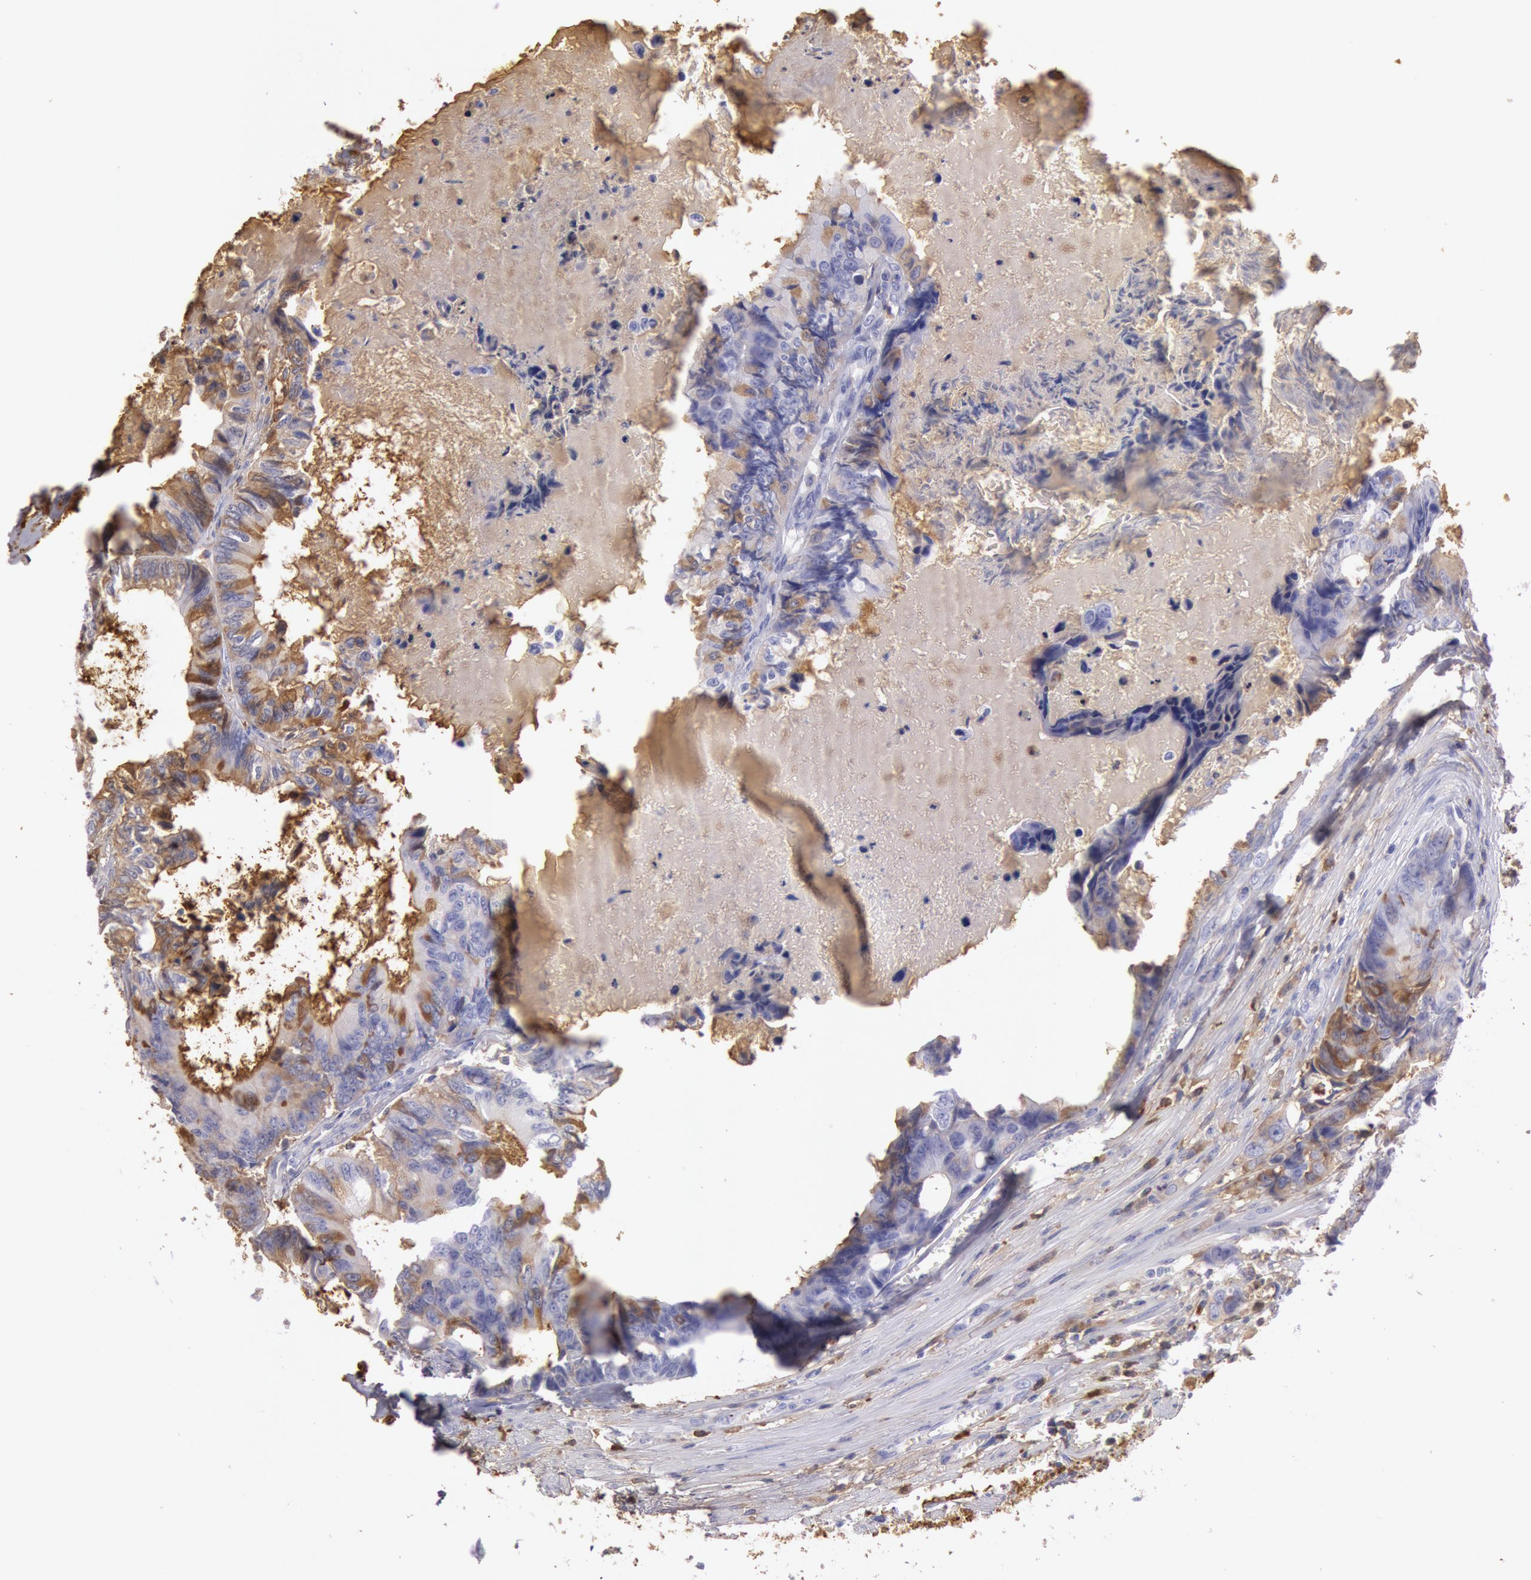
{"staining": {"intensity": "moderate", "quantity": "25%-75%", "location": "cytoplasmic/membranous"}, "tissue": "colorectal cancer", "cell_type": "Tumor cells", "image_type": "cancer", "snomed": [{"axis": "morphology", "description": "Adenocarcinoma, NOS"}, {"axis": "topography", "description": "Rectum"}], "caption": "Immunohistochemistry staining of adenocarcinoma (colorectal), which displays medium levels of moderate cytoplasmic/membranous positivity in approximately 25%-75% of tumor cells indicating moderate cytoplasmic/membranous protein positivity. The staining was performed using DAB (3,3'-diaminobenzidine) (brown) for protein detection and nuclei were counterstained in hematoxylin (blue).", "gene": "IGHG1", "patient": {"sex": "female", "age": 98}}